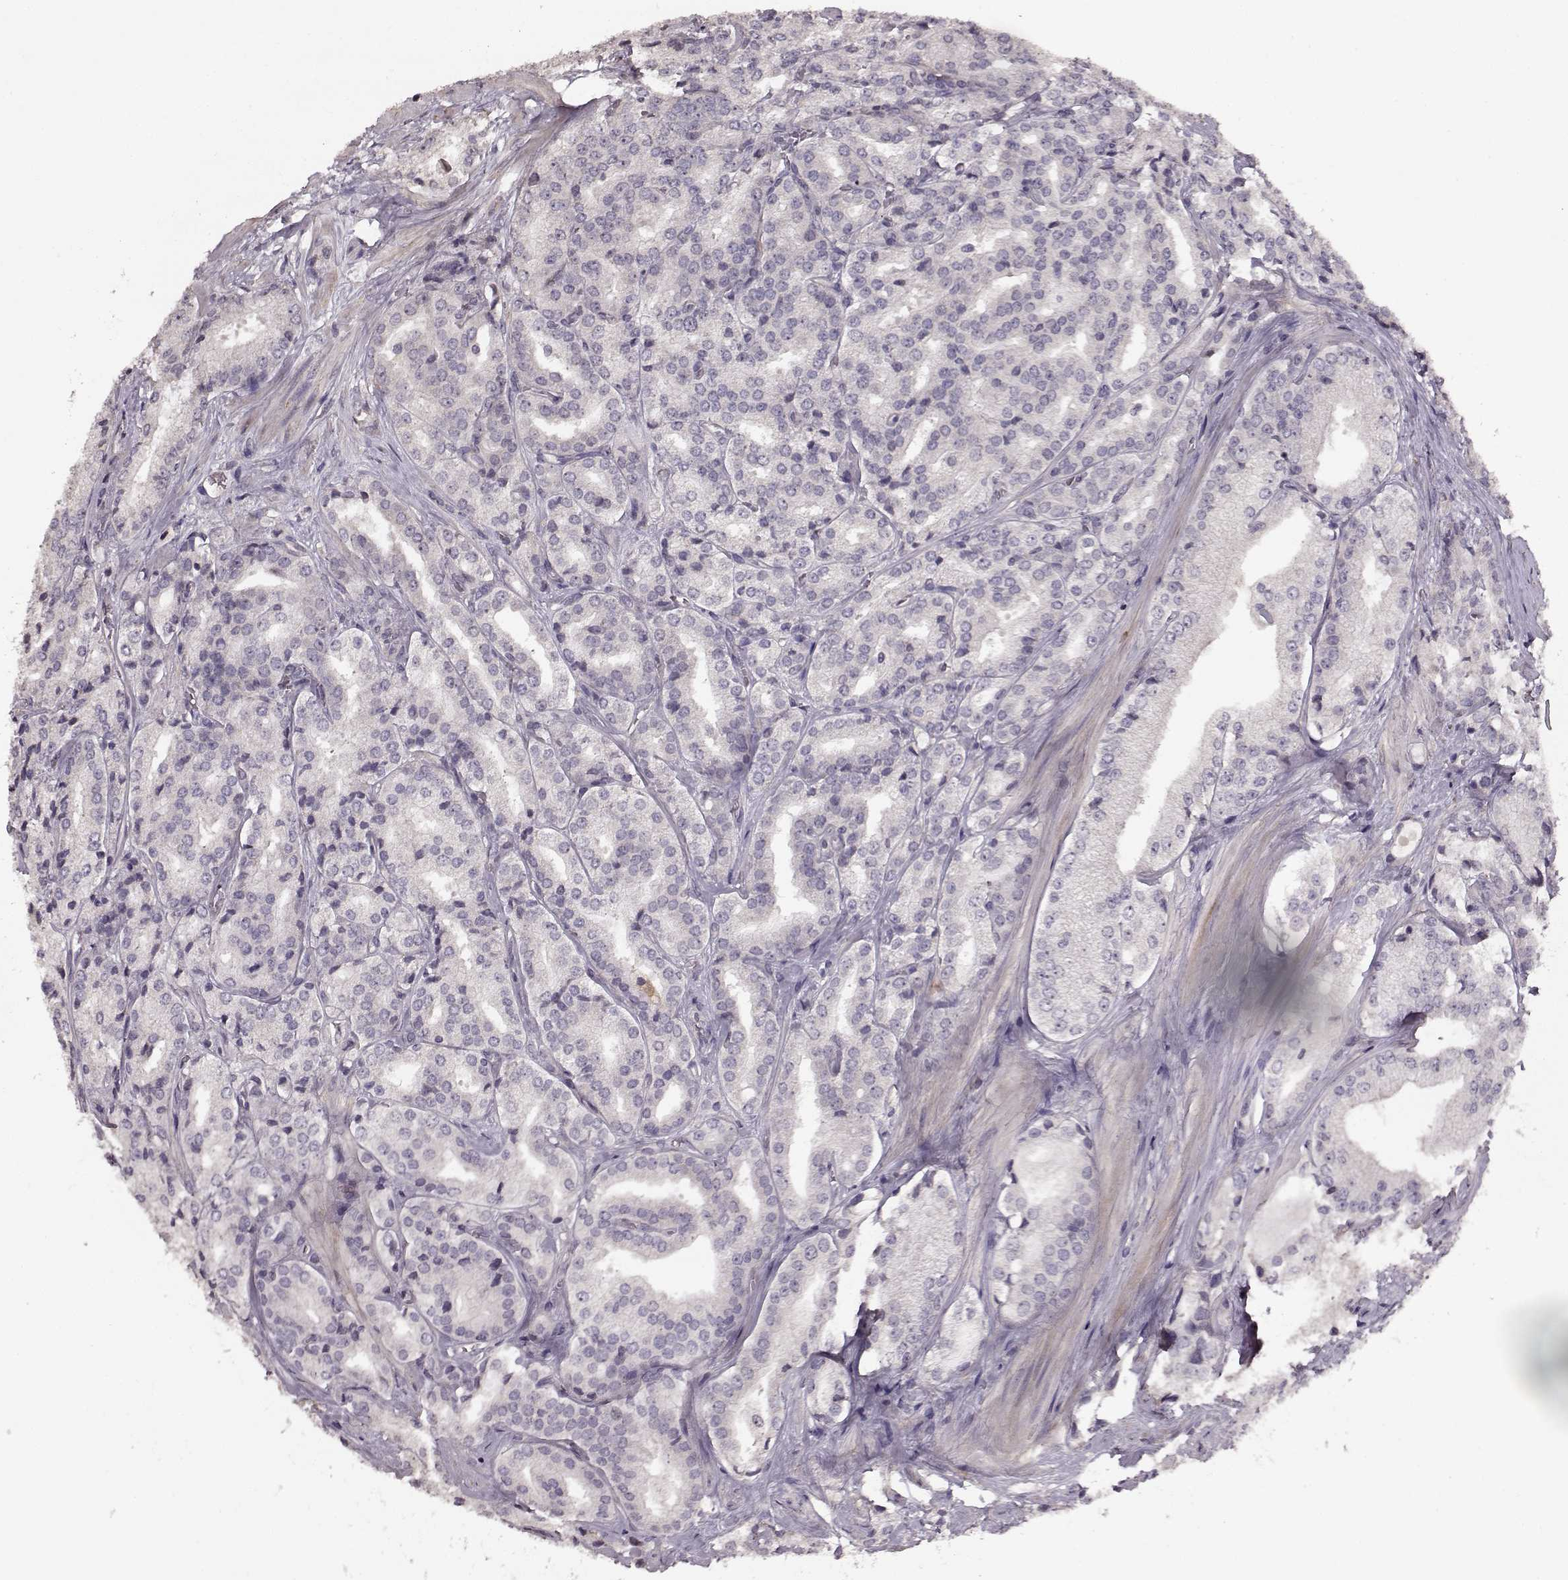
{"staining": {"intensity": "negative", "quantity": "none", "location": "none"}, "tissue": "prostate cancer", "cell_type": "Tumor cells", "image_type": "cancer", "snomed": [{"axis": "morphology", "description": "Adenocarcinoma, Low grade"}, {"axis": "topography", "description": "Prostate"}], "caption": "An IHC micrograph of prostate adenocarcinoma (low-grade) is shown. There is no staining in tumor cells of prostate adenocarcinoma (low-grade).", "gene": "FSHB", "patient": {"sex": "male", "age": 56}}